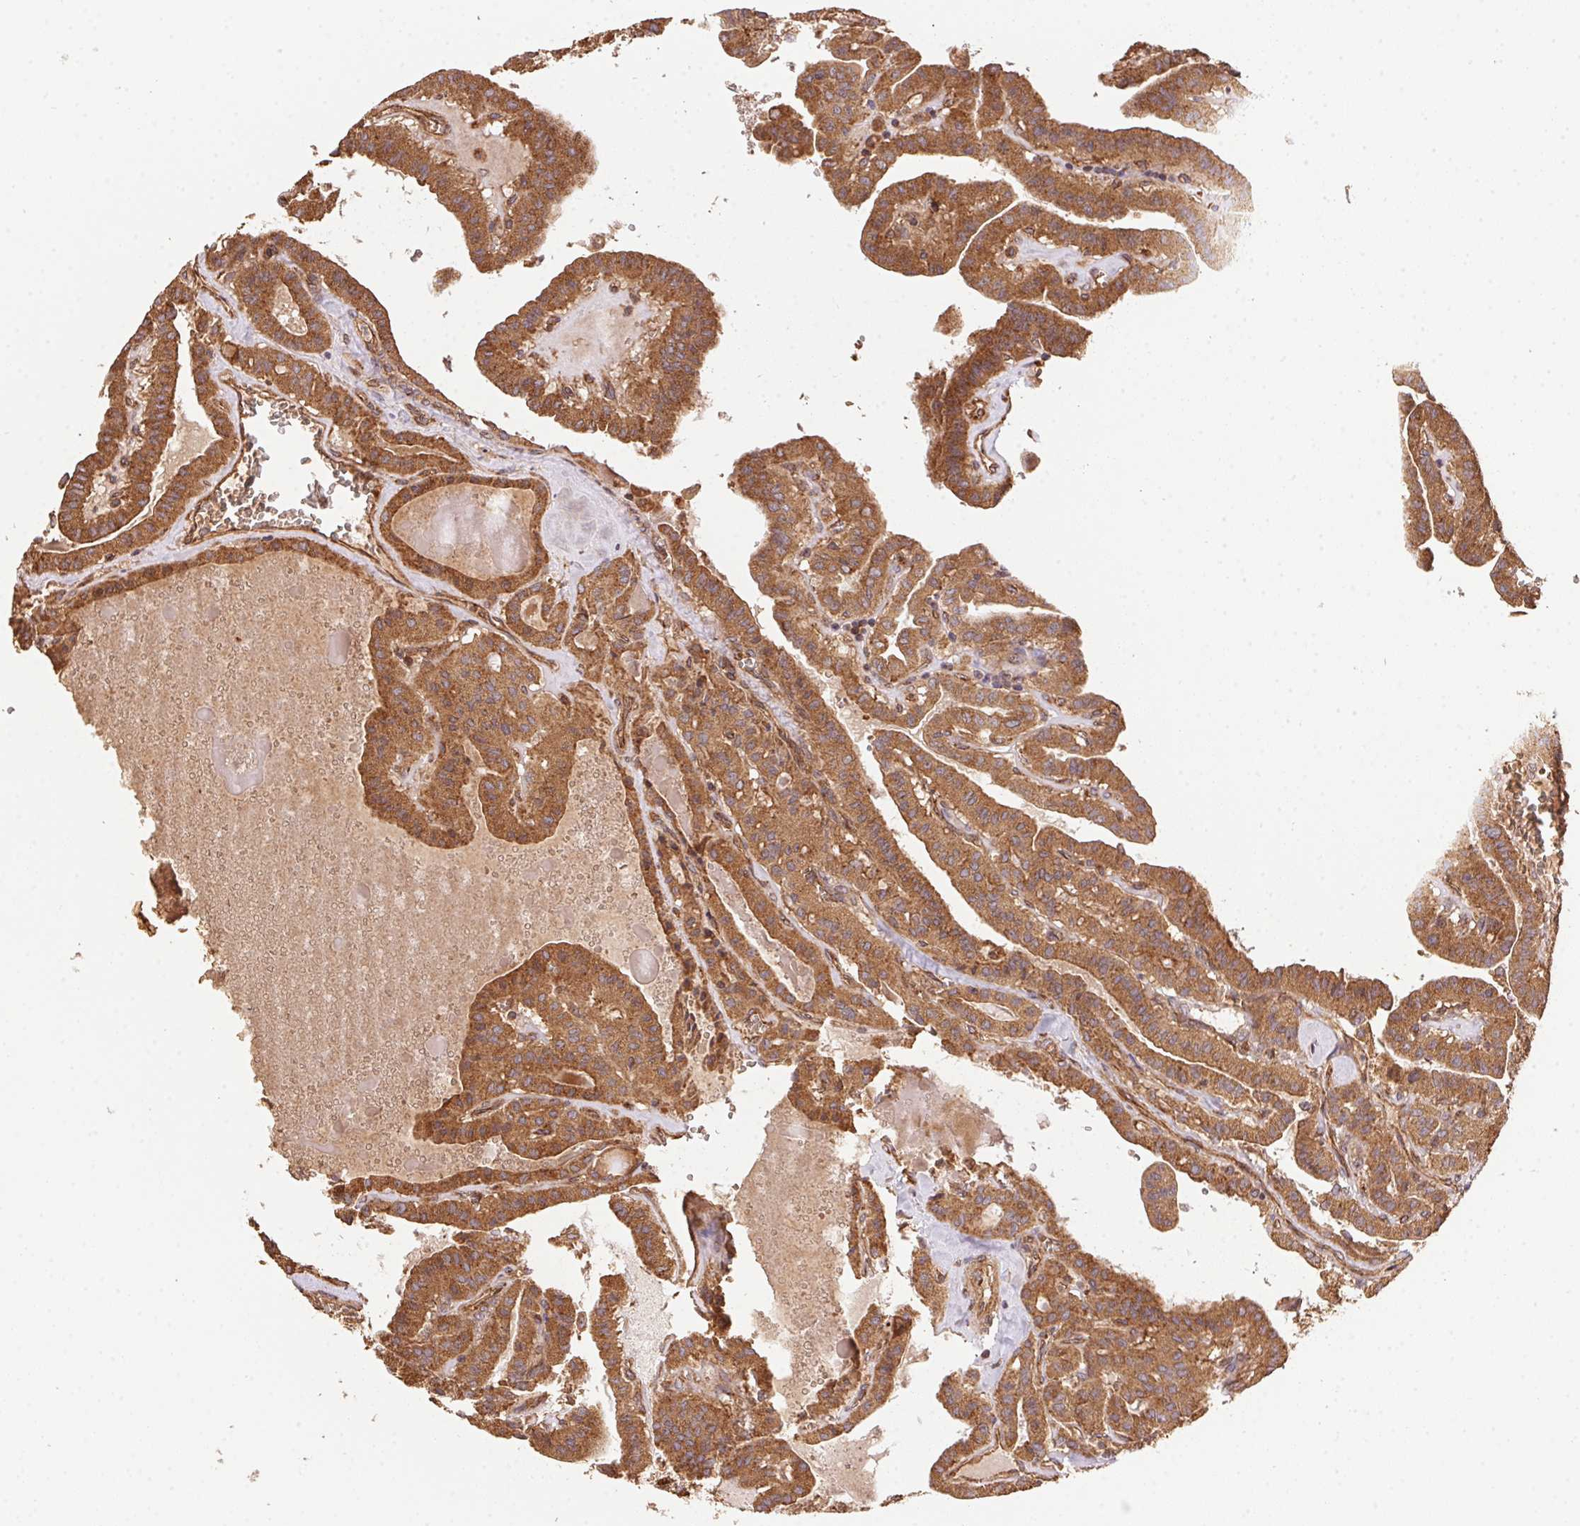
{"staining": {"intensity": "strong", "quantity": ">75%", "location": "cytoplasmic/membranous"}, "tissue": "thyroid cancer", "cell_type": "Tumor cells", "image_type": "cancer", "snomed": [{"axis": "morphology", "description": "Papillary adenocarcinoma, NOS"}, {"axis": "topography", "description": "Thyroid gland"}], "caption": "An immunohistochemistry image of neoplastic tissue is shown. Protein staining in brown highlights strong cytoplasmic/membranous positivity in thyroid papillary adenocarcinoma within tumor cells. Using DAB (brown) and hematoxylin (blue) stains, captured at high magnification using brightfield microscopy.", "gene": "USE1", "patient": {"sex": "male", "age": 52}}